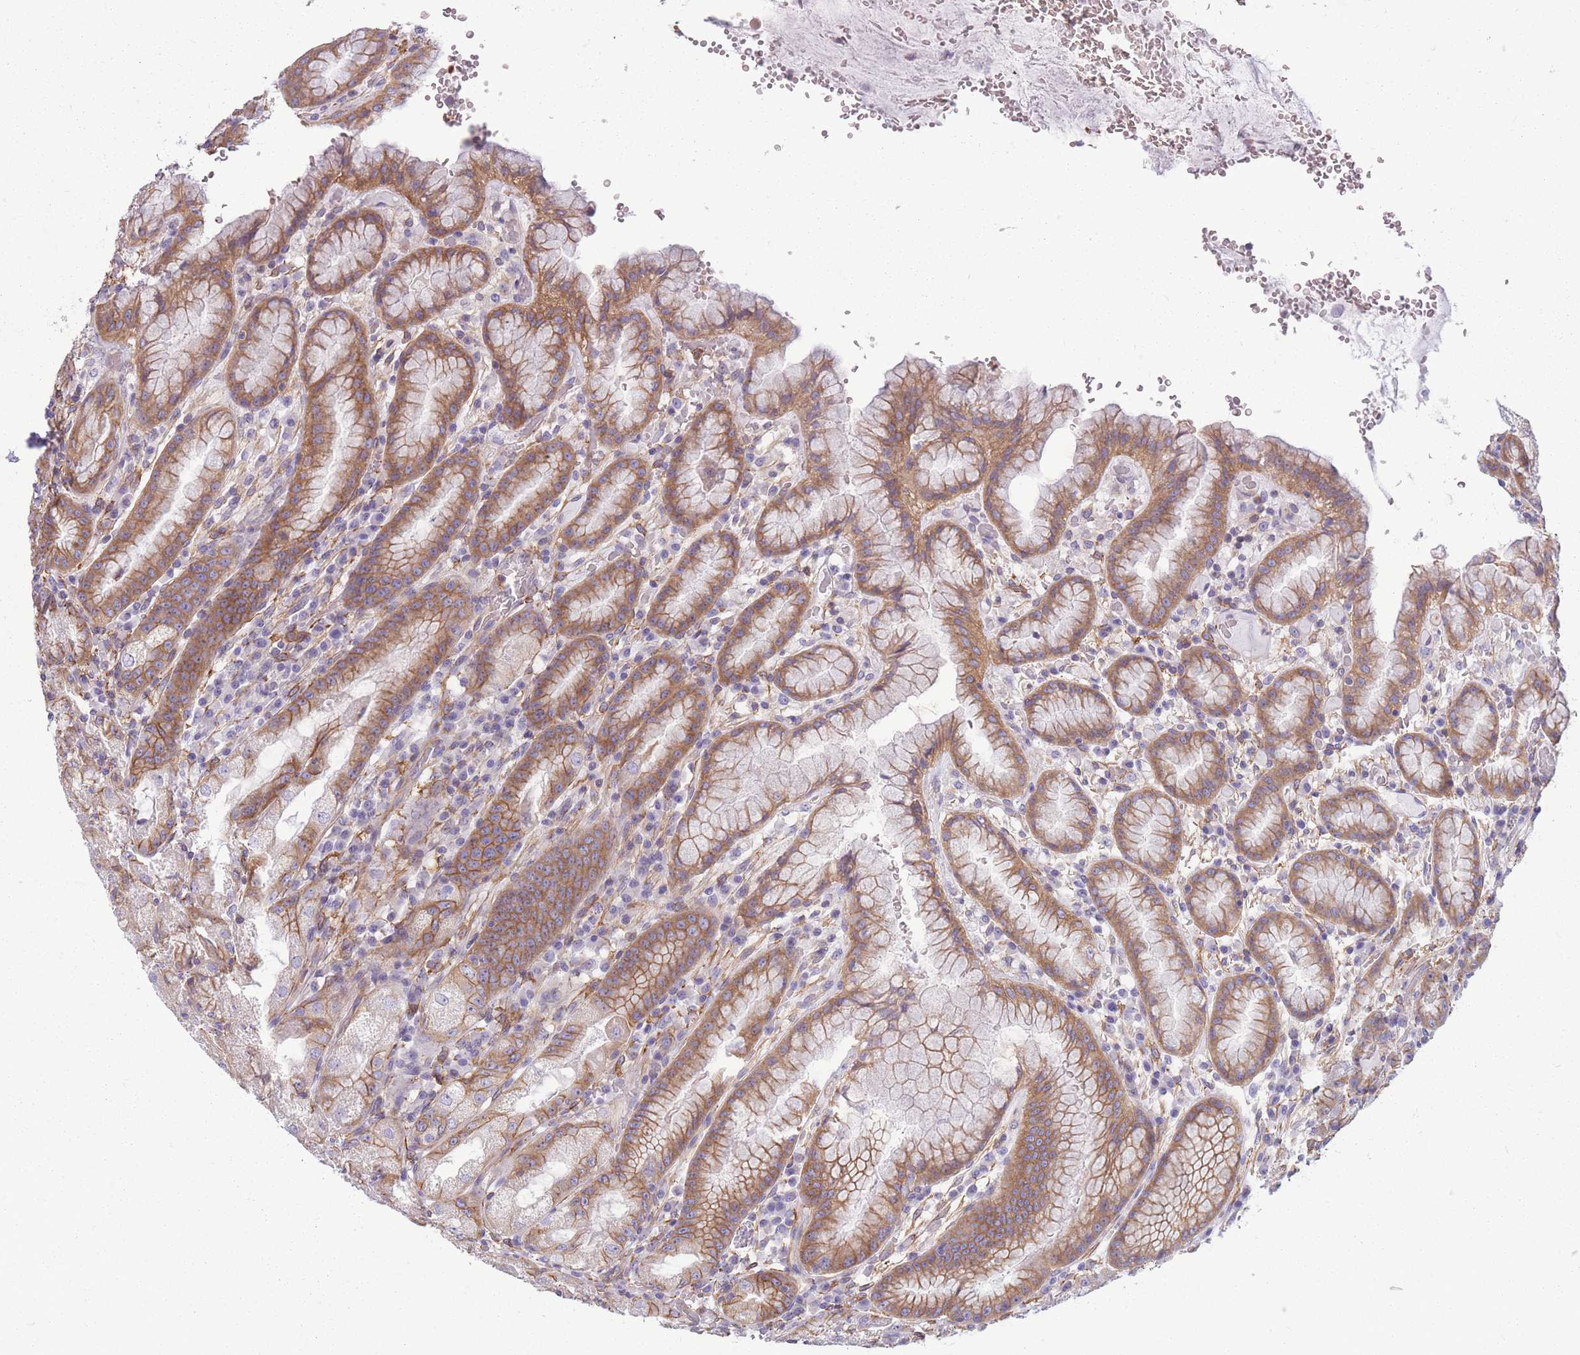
{"staining": {"intensity": "moderate", "quantity": ">75%", "location": "cytoplasmic/membranous"}, "tissue": "stomach", "cell_type": "Glandular cells", "image_type": "normal", "snomed": [{"axis": "morphology", "description": "Normal tissue, NOS"}, {"axis": "topography", "description": "Stomach, upper"}], "caption": "Stomach stained for a protein (brown) exhibits moderate cytoplasmic/membranous positive staining in approximately >75% of glandular cells.", "gene": "ADD1", "patient": {"sex": "male", "age": 52}}